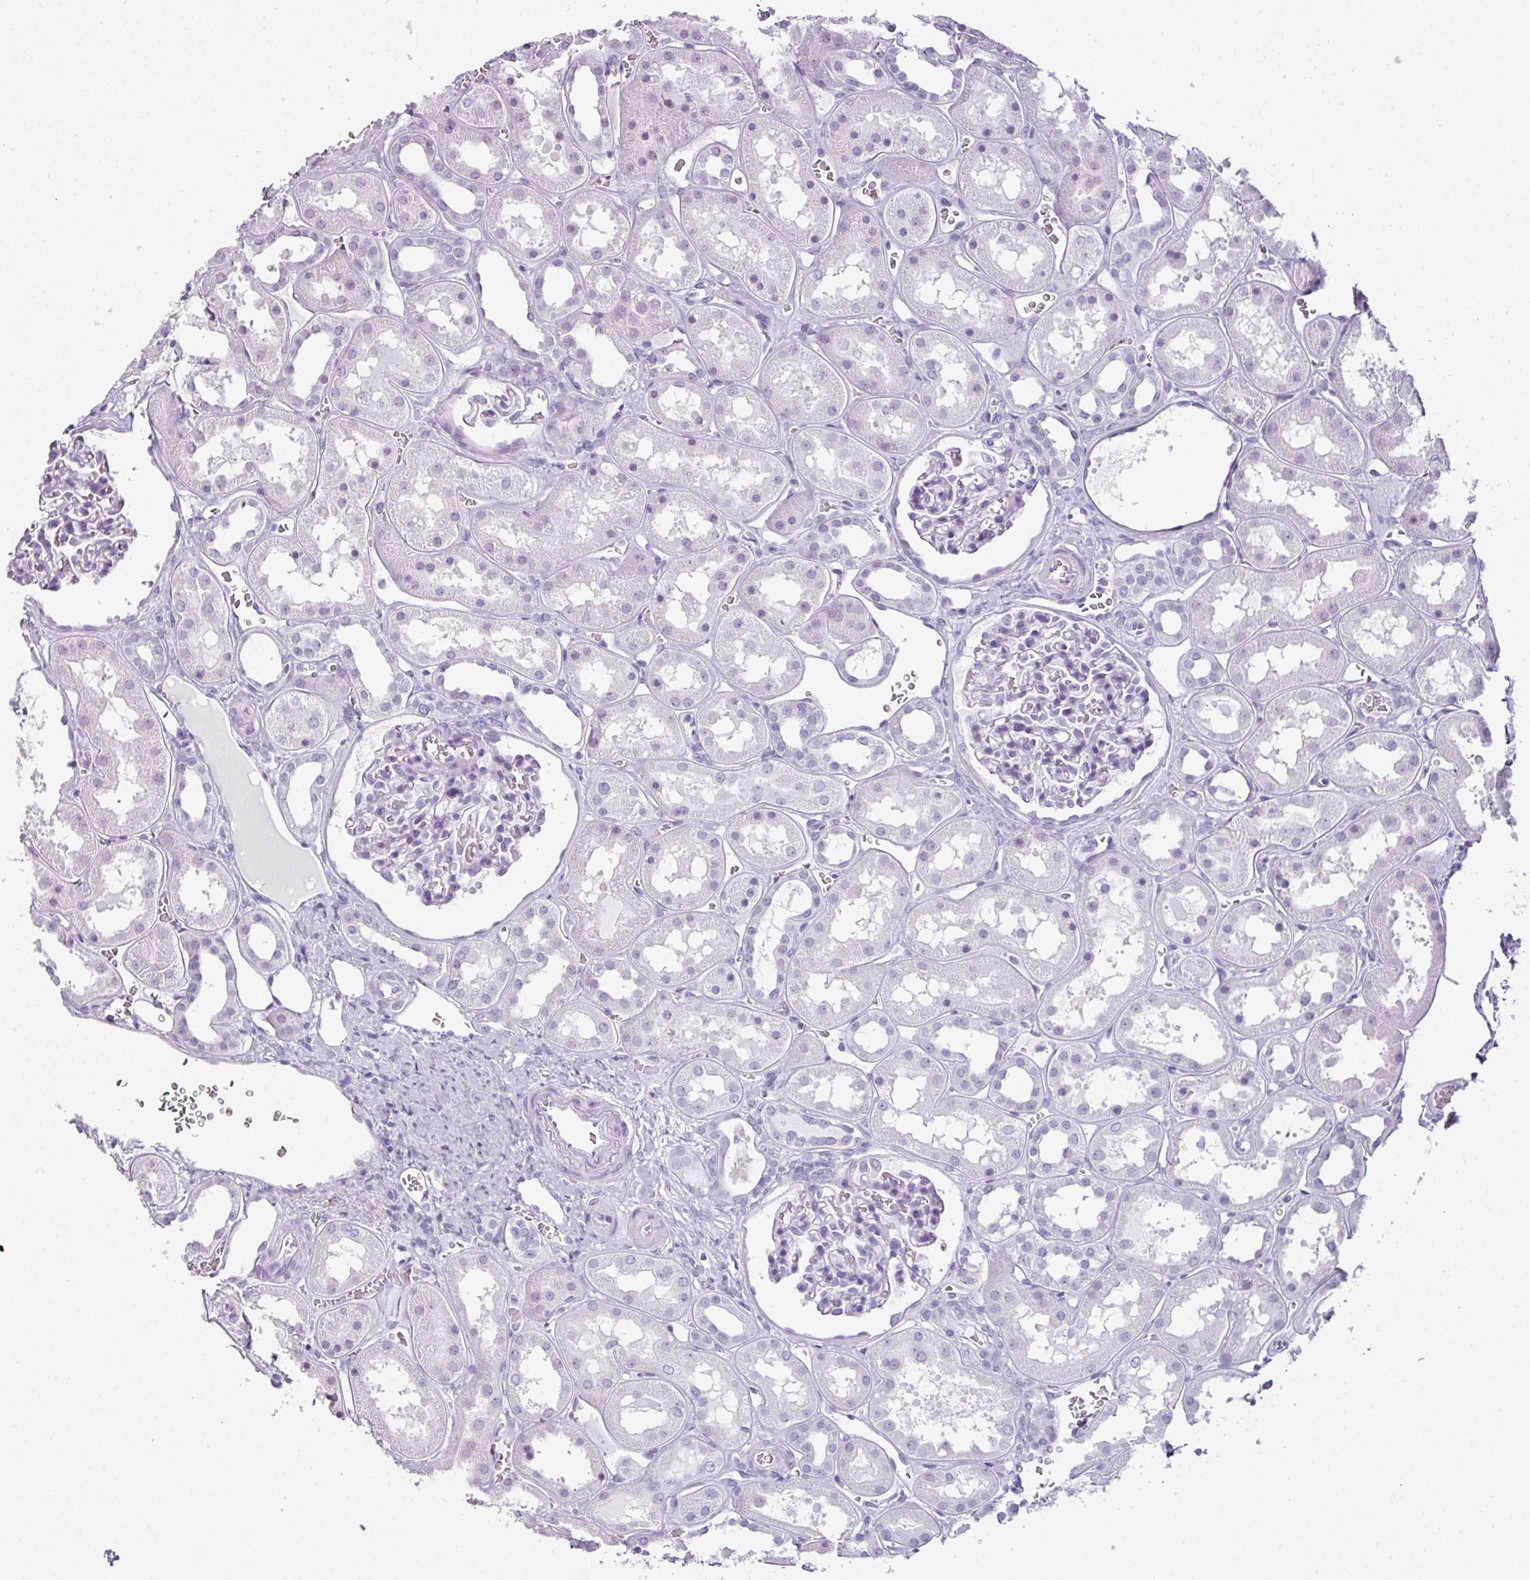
{"staining": {"intensity": "negative", "quantity": "none", "location": "none"}, "tissue": "kidney", "cell_type": "Cells in glomeruli", "image_type": "normal", "snomed": [{"axis": "morphology", "description": "Normal tissue, NOS"}, {"axis": "topography", "description": "Kidney"}], "caption": "Cells in glomeruli show no significant positivity in benign kidney. The staining is performed using DAB (3,3'-diaminobenzidine) brown chromogen with nuclei counter-stained in using hematoxylin.", "gene": "SCT", "patient": {"sex": "female", "age": 41}}